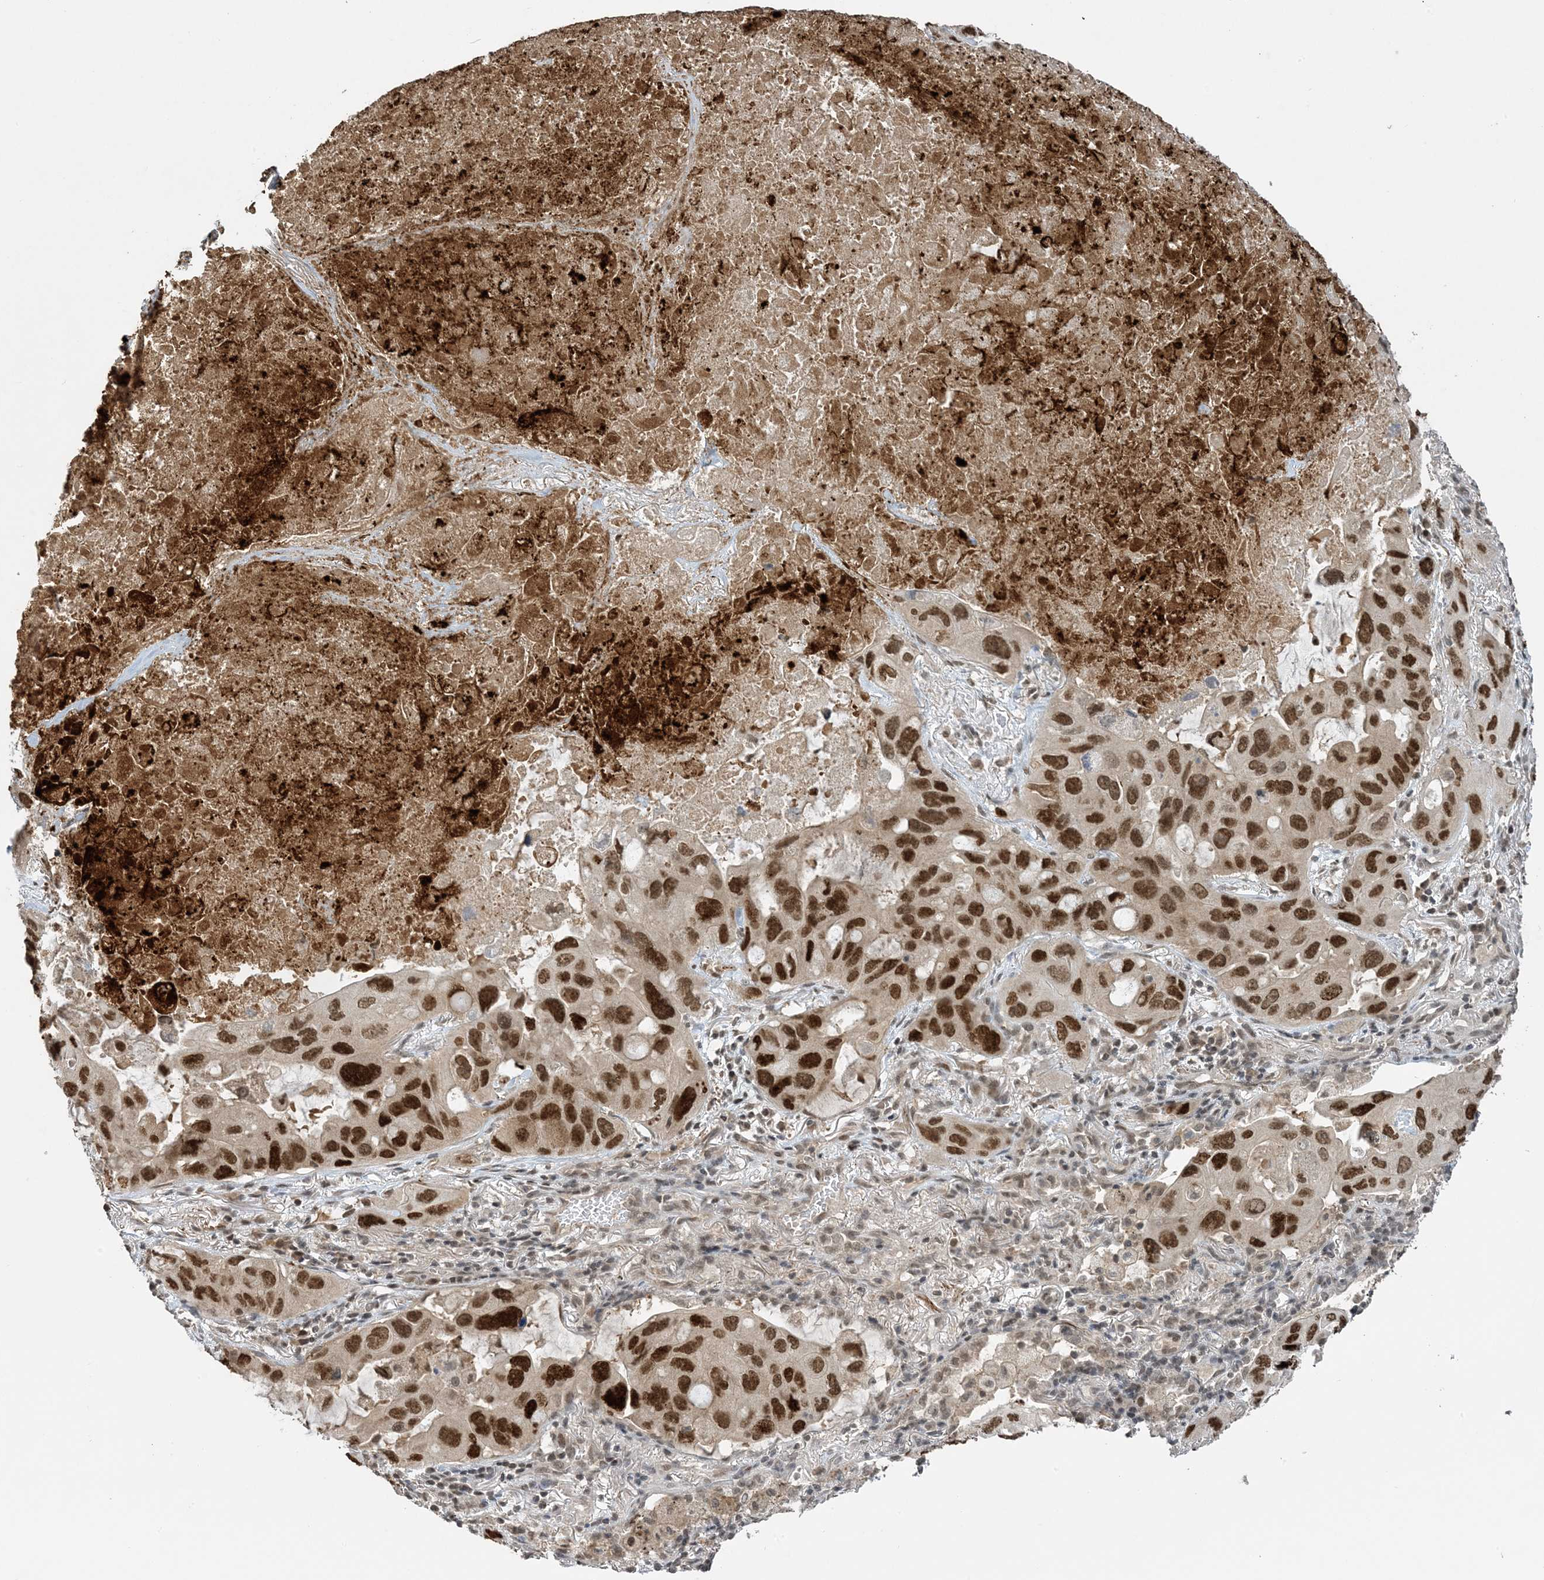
{"staining": {"intensity": "strong", "quantity": ">75%", "location": "nuclear"}, "tissue": "lung cancer", "cell_type": "Tumor cells", "image_type": "cancer", "snomed": [{"axis": "morphology", "description": "Squamous cell carcinoma, NOS"}, {"axis": "topography", "description": "Lung"}], "caption": "Tumor cells show high levels of strong nuclear expression in approximately >75% of cells in squamous cell carcinoma (lung).", "gene": "ACYP2", "patient": {"sex": "female", "age": 73}}